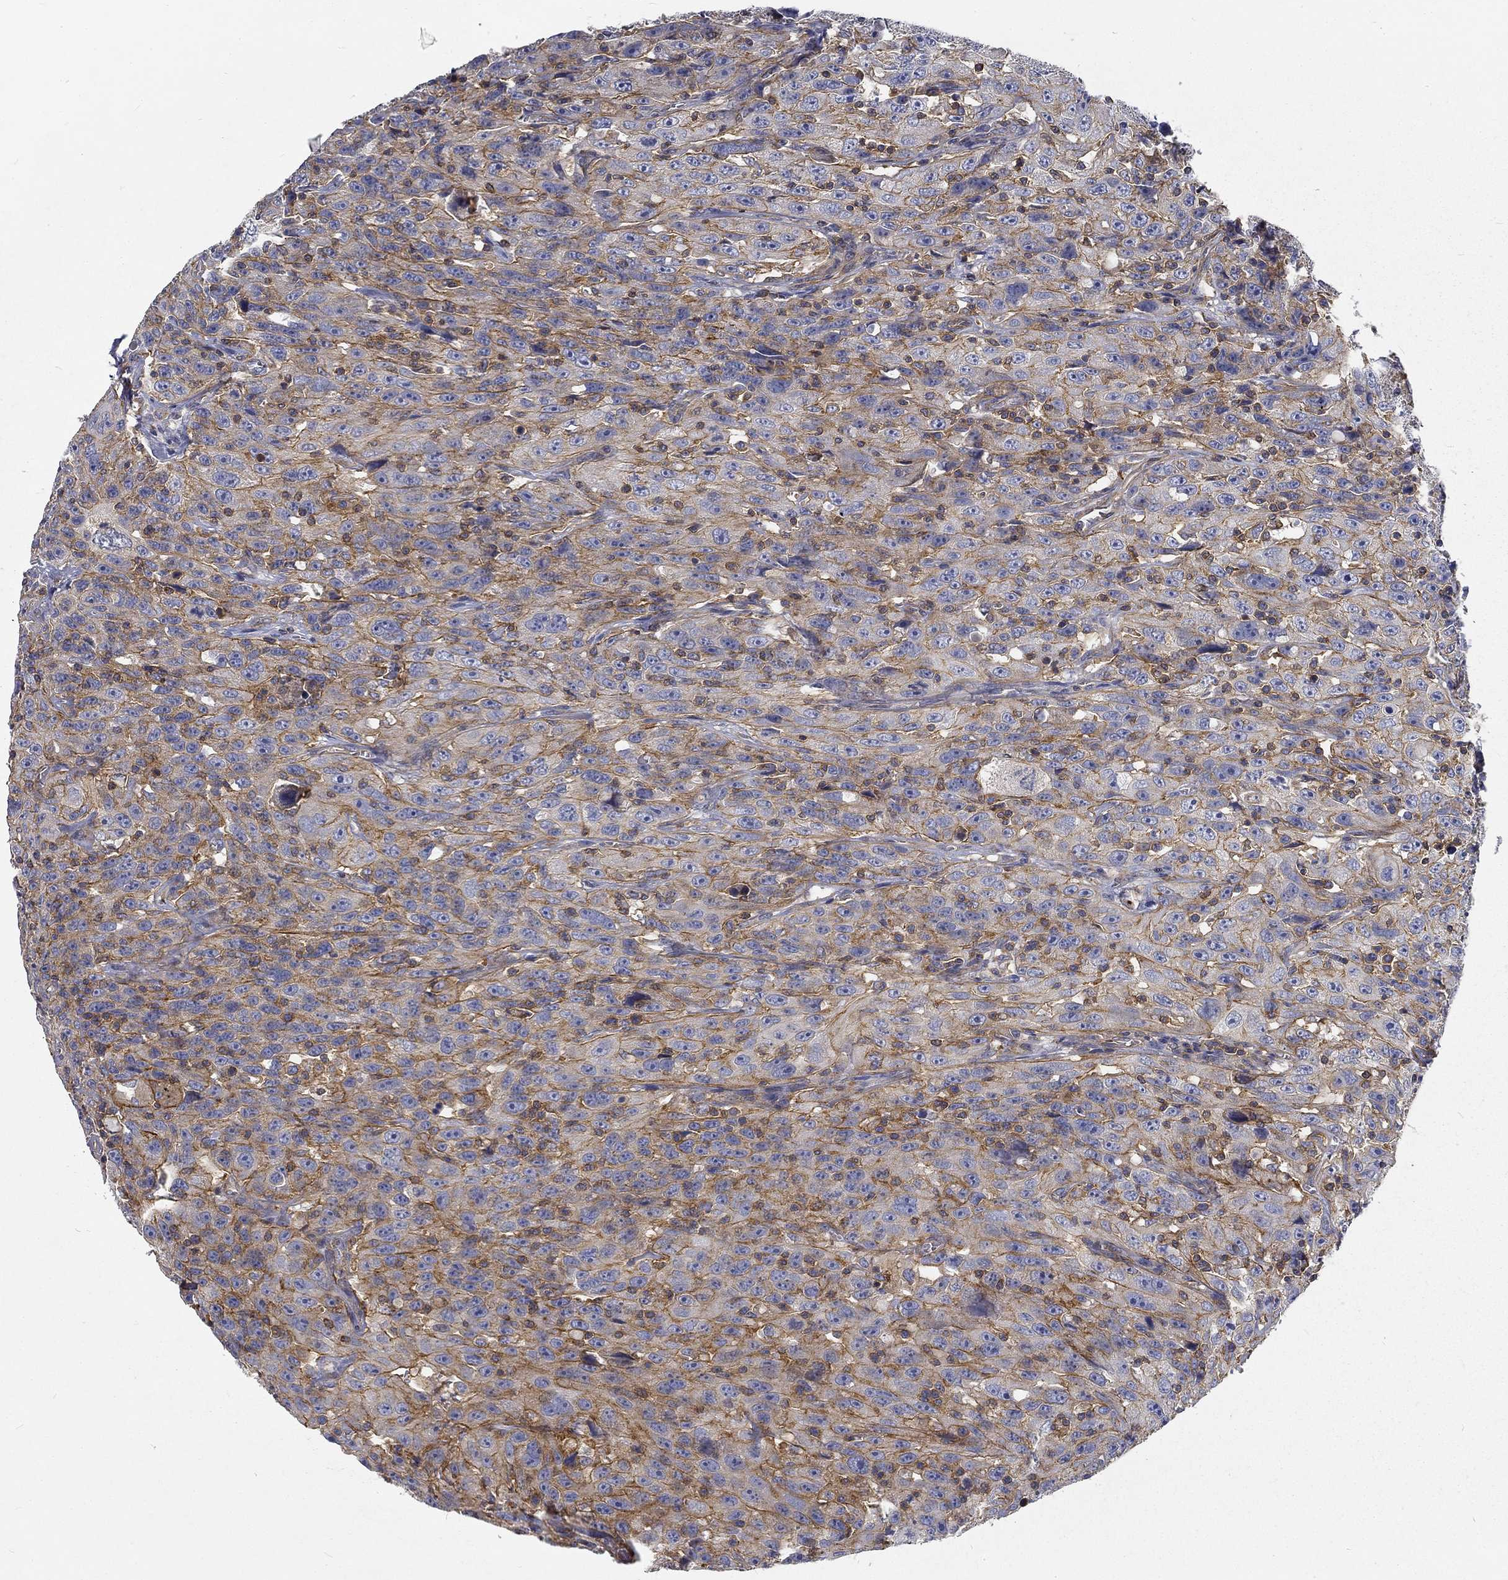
{"staining": {"intensity": "moderate", "quantity": "25%-75%", "location": "cytoplasmic/membranous"}, "tissue": "urothelial cancer", "cell_type": "Tumor cells", "image_type": "cancer", "snomed": [{"axis": "morphology", "description": "Urothelial carcinoma, NOS"}, {"axis": "morphology", "description": "Urothelial carcinoma, High grade"}, {"axis": "topography", "description": "Urinary bladder"}], "caption": "Human transitional cell carcinoma stained with a brown dye exhibits moderate cytoplasmic/membranous positive staining in approximately 25%-75% of tumor cells.", "gene": "MTMR11", "patient": {"sex": "female", "age": 73}}